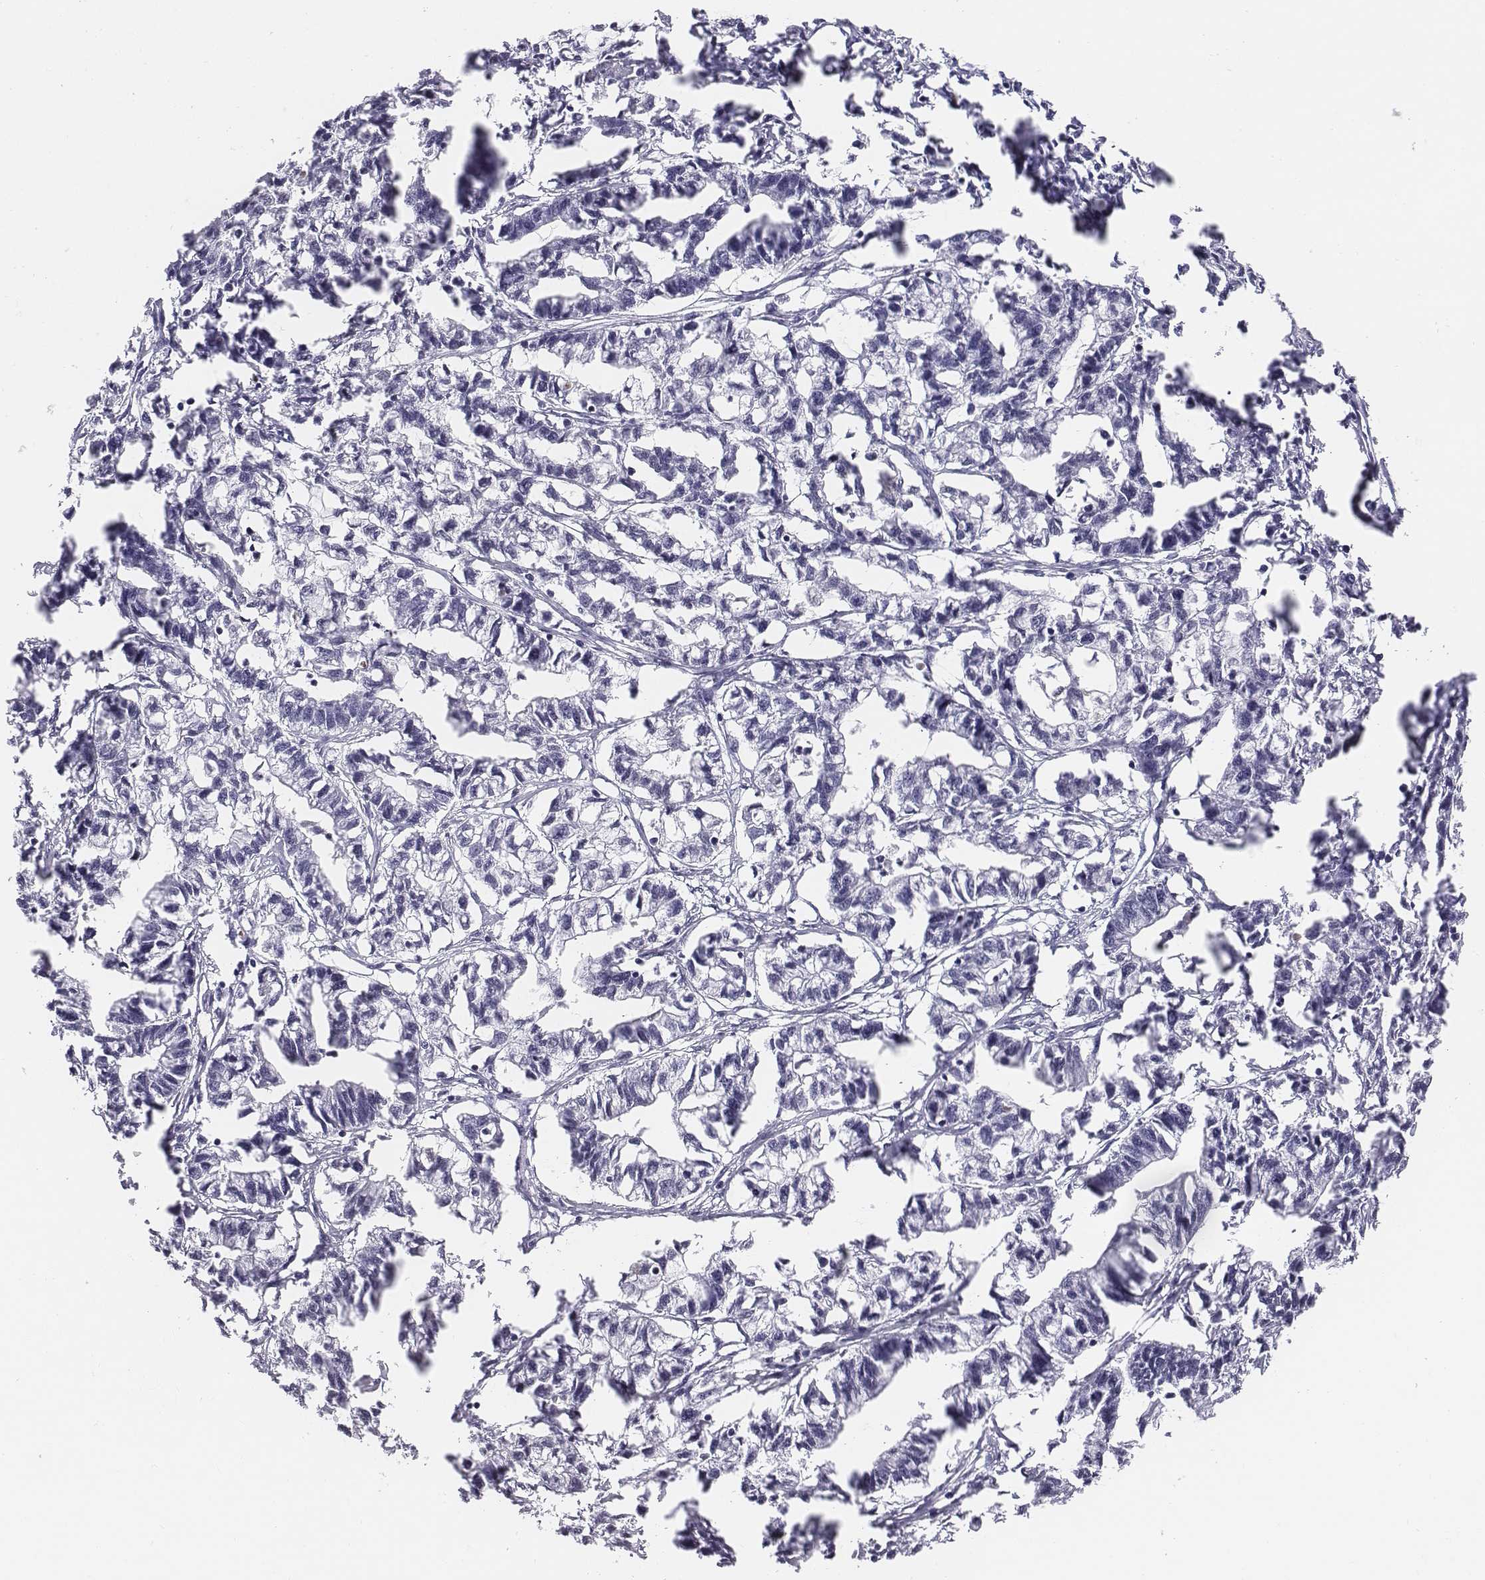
{"staining": {"intensity": "negative", "quantity": "none", "location": "none"}, "tissue": "stomach cancer", "cell_type": "Tumor cells", "image_type": "cancer", "snomed": [{"axis": "morphology", "description": "Adenocarcinoma, NOS"}, {"axis": "topography", "description": "Stomach"}], "caption": "Immunohistochemical staining of stomach cancer exhibits no significant staining in tumor cells.", "gene": "BARHL1", "patient": {"sex": "male", "age": 83}}